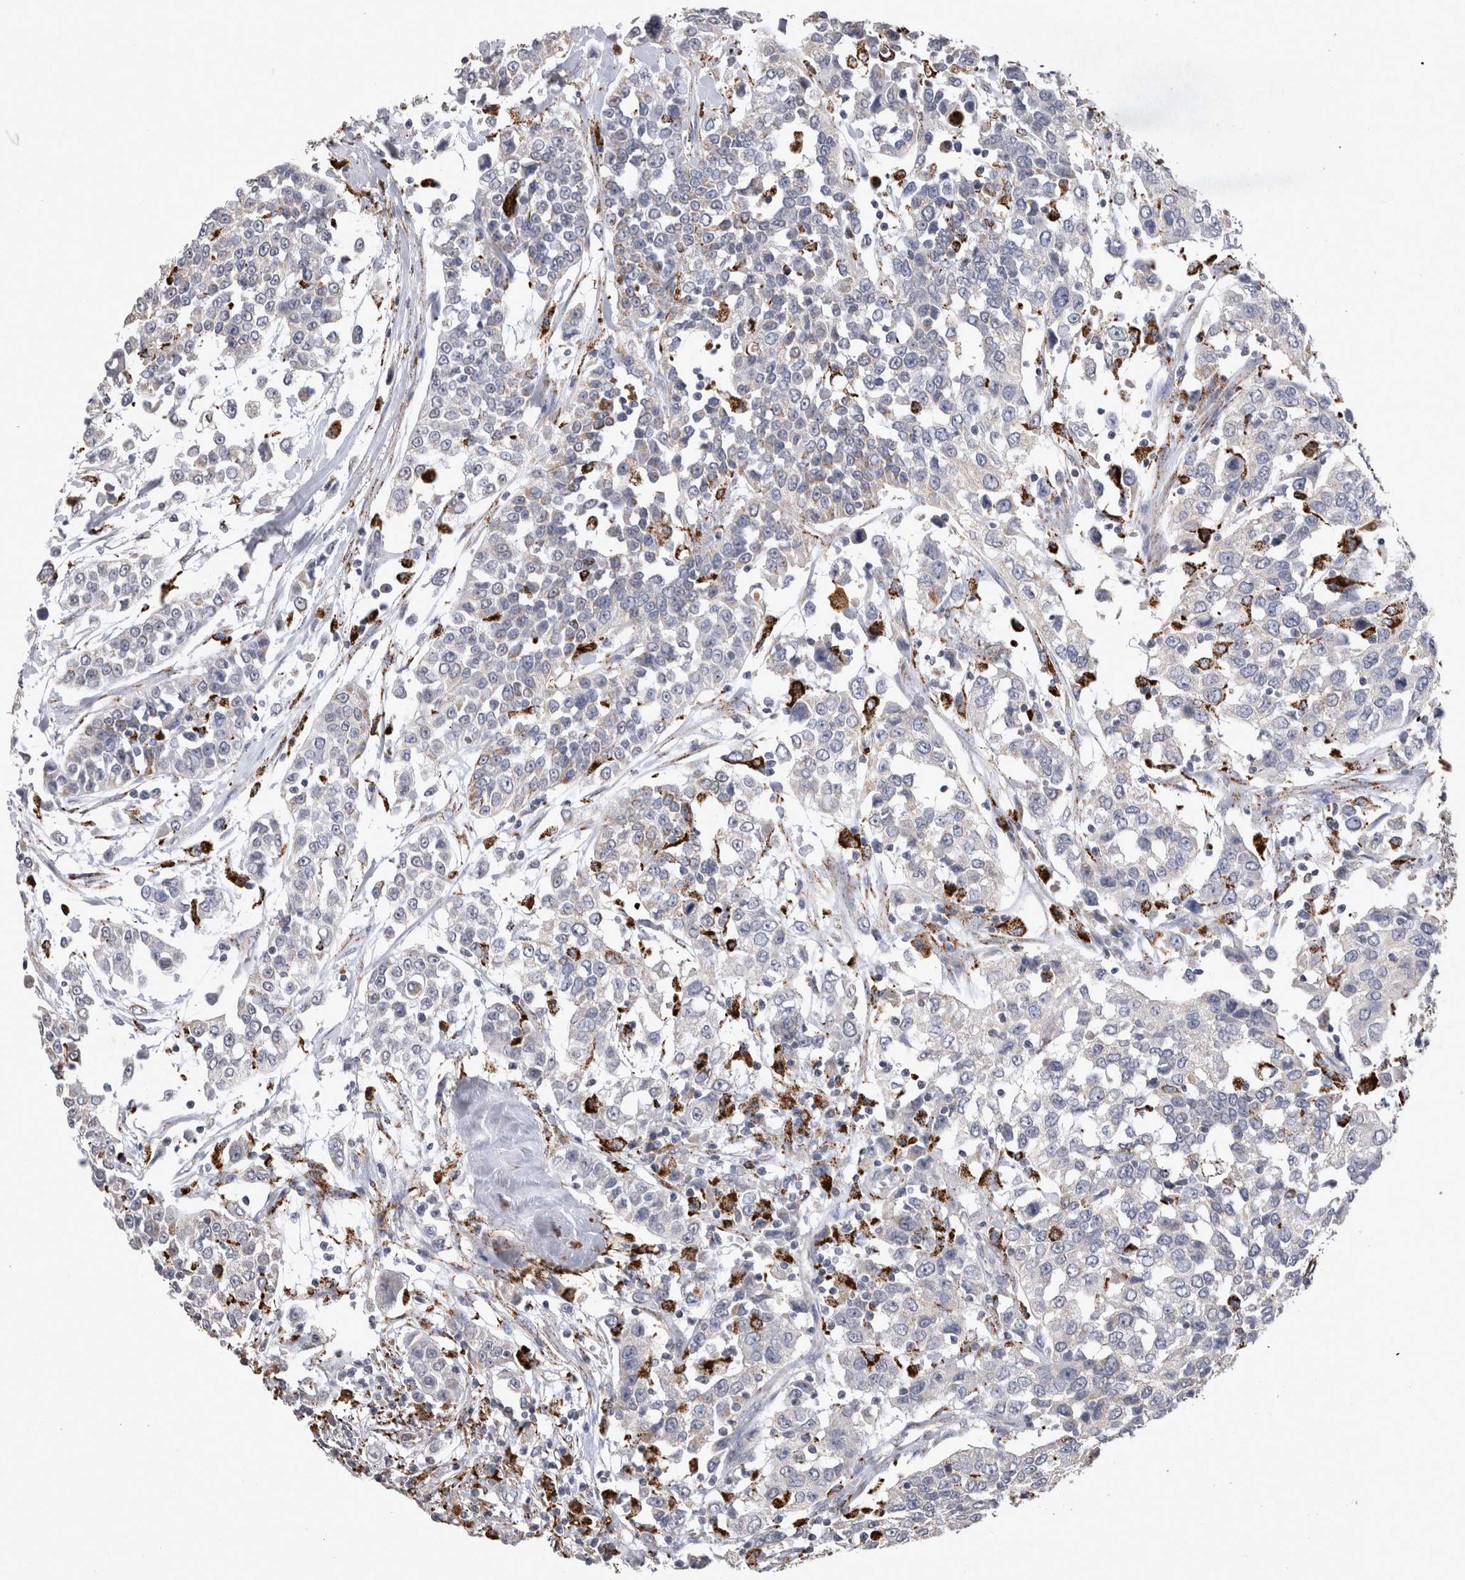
{"staining": {"intensity": "negative", "quantity": "none", "location": "none"}, "tissue": "urothelial cancer", "cell_type": "Tumor cells", "image_type": "cancer", "snomed": [{"axis": "morphology", "description": "Urothelial carcinoma, High grade"}, {"axis": "topography", "description": "Urinary bladder"}], "caption": "There is no significant positivity in tumor cells of urothelial cancer.", "gene": "DKK3", "patient": {"sex": "female", "age": 80}}